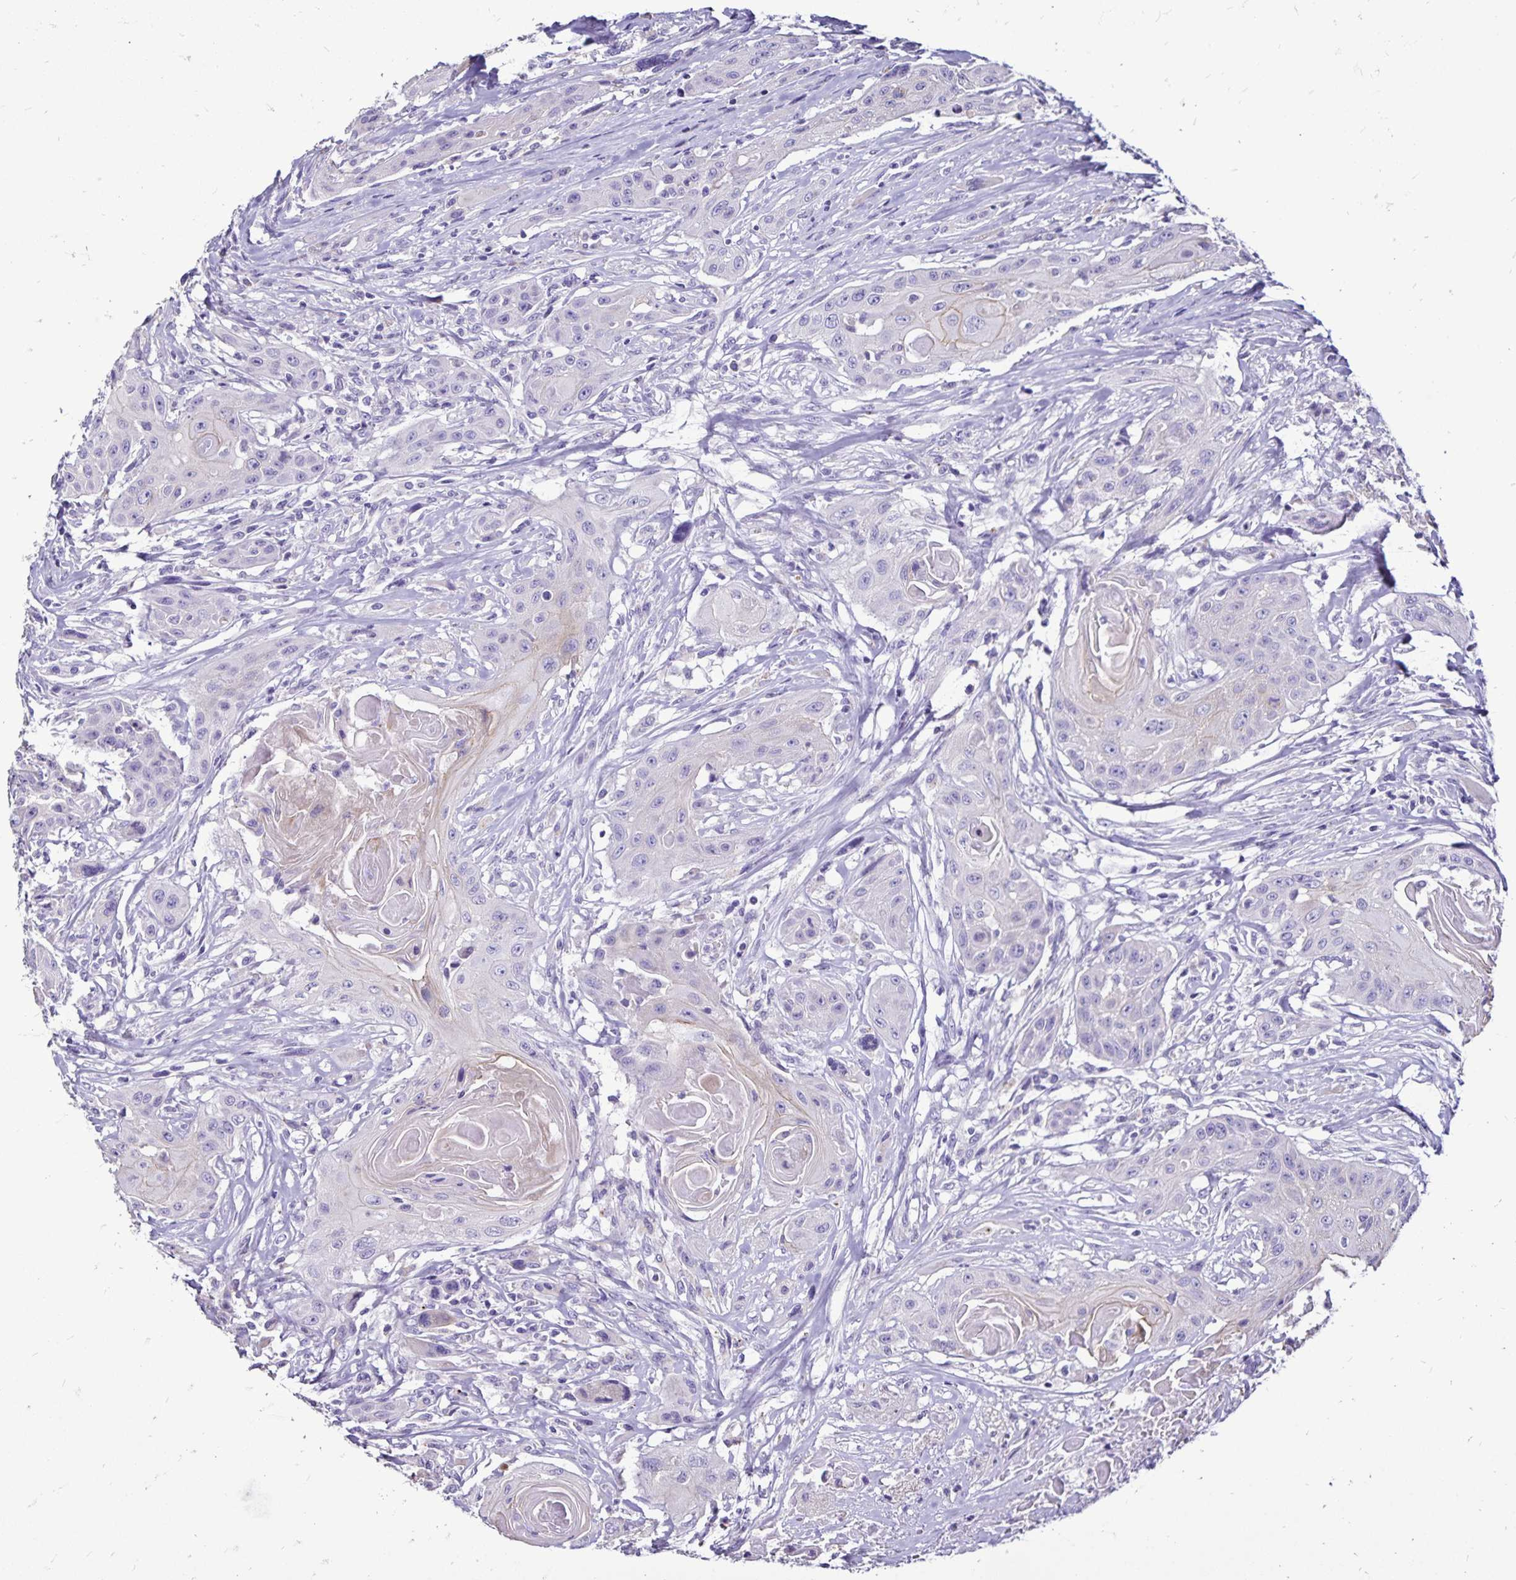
{"staining": {"intensity": "negative", "quantity": "none", "location": "none"}, "tissue": "head and neck cancer", "cell_type": "Tumor cells", "image_type": "cancer", "snomed": [{"axis": "morphology", "description": "Squamous cell carcinoma, NOS"}, {"axis": "topography", "description": "Oral tissue"}, {"axis": "topography", "description": "Head-Neck"}, {"axis": "topography", "description": "Neck, NOS"}], "caption": "Micrograph shows no significant protein expression in tumor cells of head and neck cancer (squamous cell carcinoma). (DAB IHC visualized using brightfield microscopy, high magnification).", "gene": "EVPL", "patient": {"sex": "female", "age": 55}}